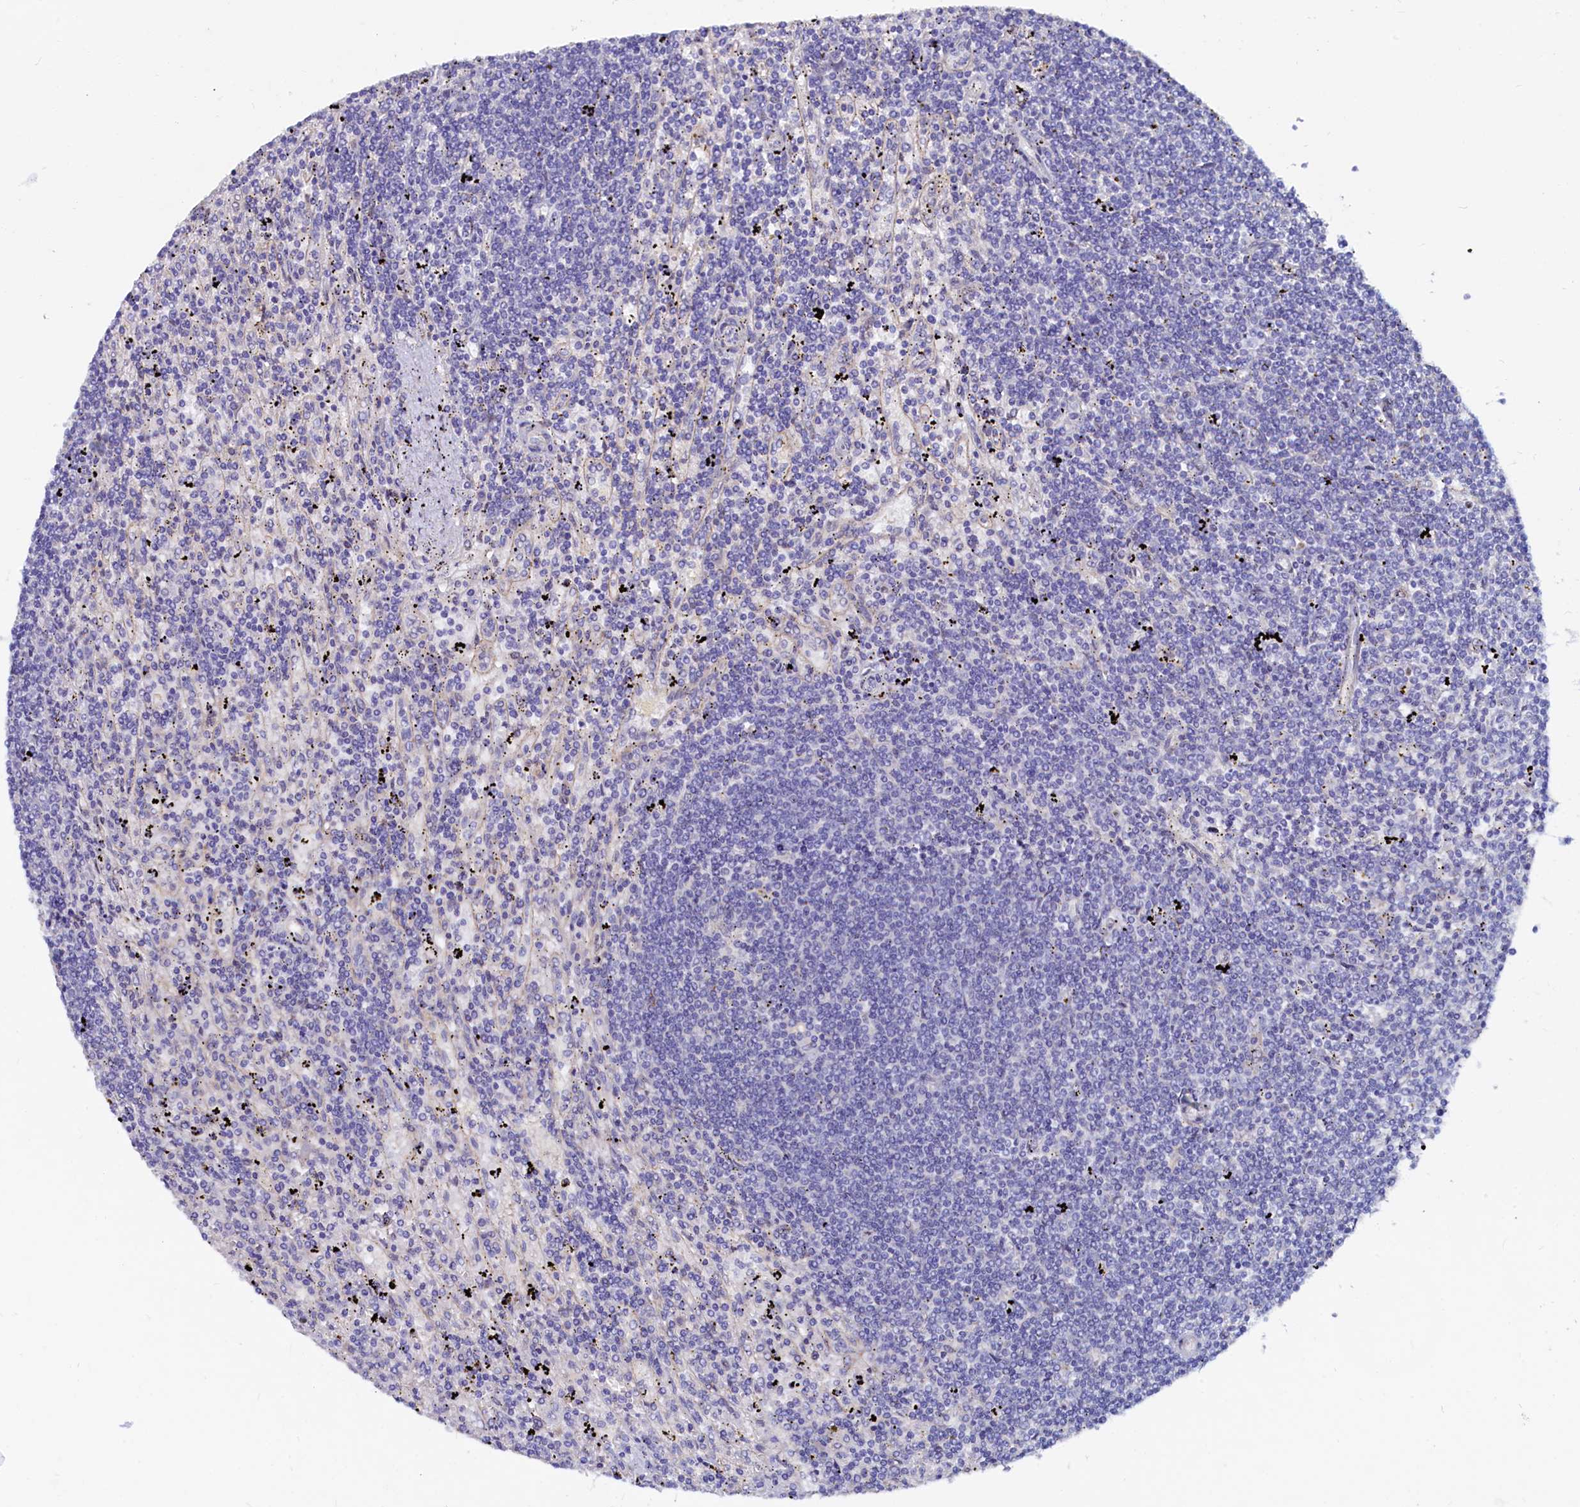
{"staining": {"intensity": "negative", "quantity": "none", "location": "none"}, "tissue": "lymphoma", "cell_type": "Tumor cells", "image_type": "cancer", "snomed": [{"axis": "morphology", "description": "Malignant lymphoma, non-Hodgkin's type, Low grade"}, {"axis": "topography", "description": "Spleen"}], "caption": "Immunohistochemistry histopathology image of low-grade malignant lymphoma, non-Hodgkin's type stained for a protein (brown), which displays no expression in tumor cells.", "gene": "ASTE1", "patient": {"sex": "male", "age": 76}}